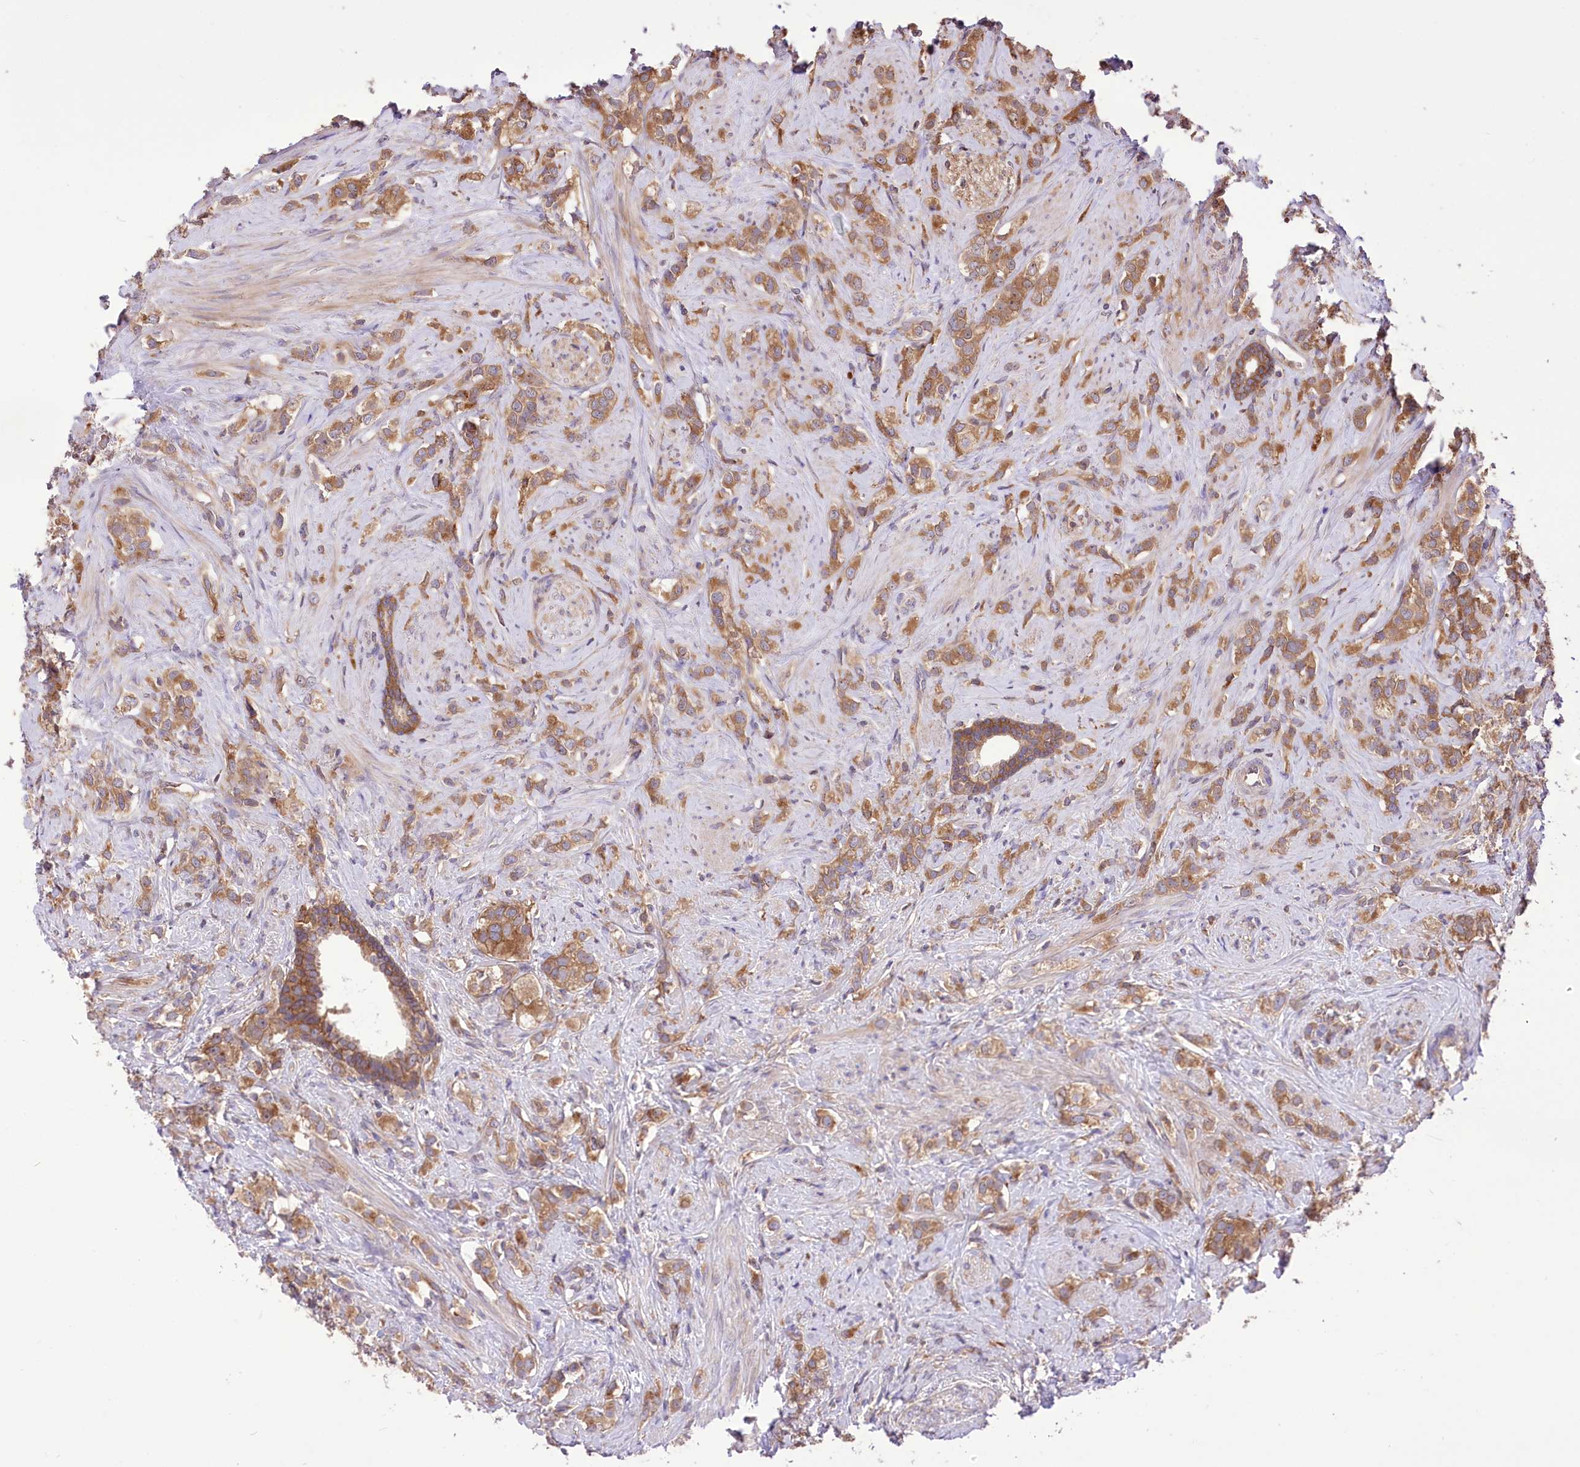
{"staining": {"intensity": "moderate", "quantity": ">75%", "location": "cytoplasmic/membranous"}, "tissue": "prostate cancer", "cell_type": "Tumor cells", "image_type": "cancer", "snomed": [{"axis": "morphology", "description": "Adenocarcinoma, High grade"}, {"axis": "topography", "description": "Prostate"}], "caption": "Protein expression analysis of prostate cancer reveals moderate cytoplasmic/membranous staining in approximately >75% of tumor cells.", "gene": "XYLB", "patient": {"sex": "male", "age": 63}}